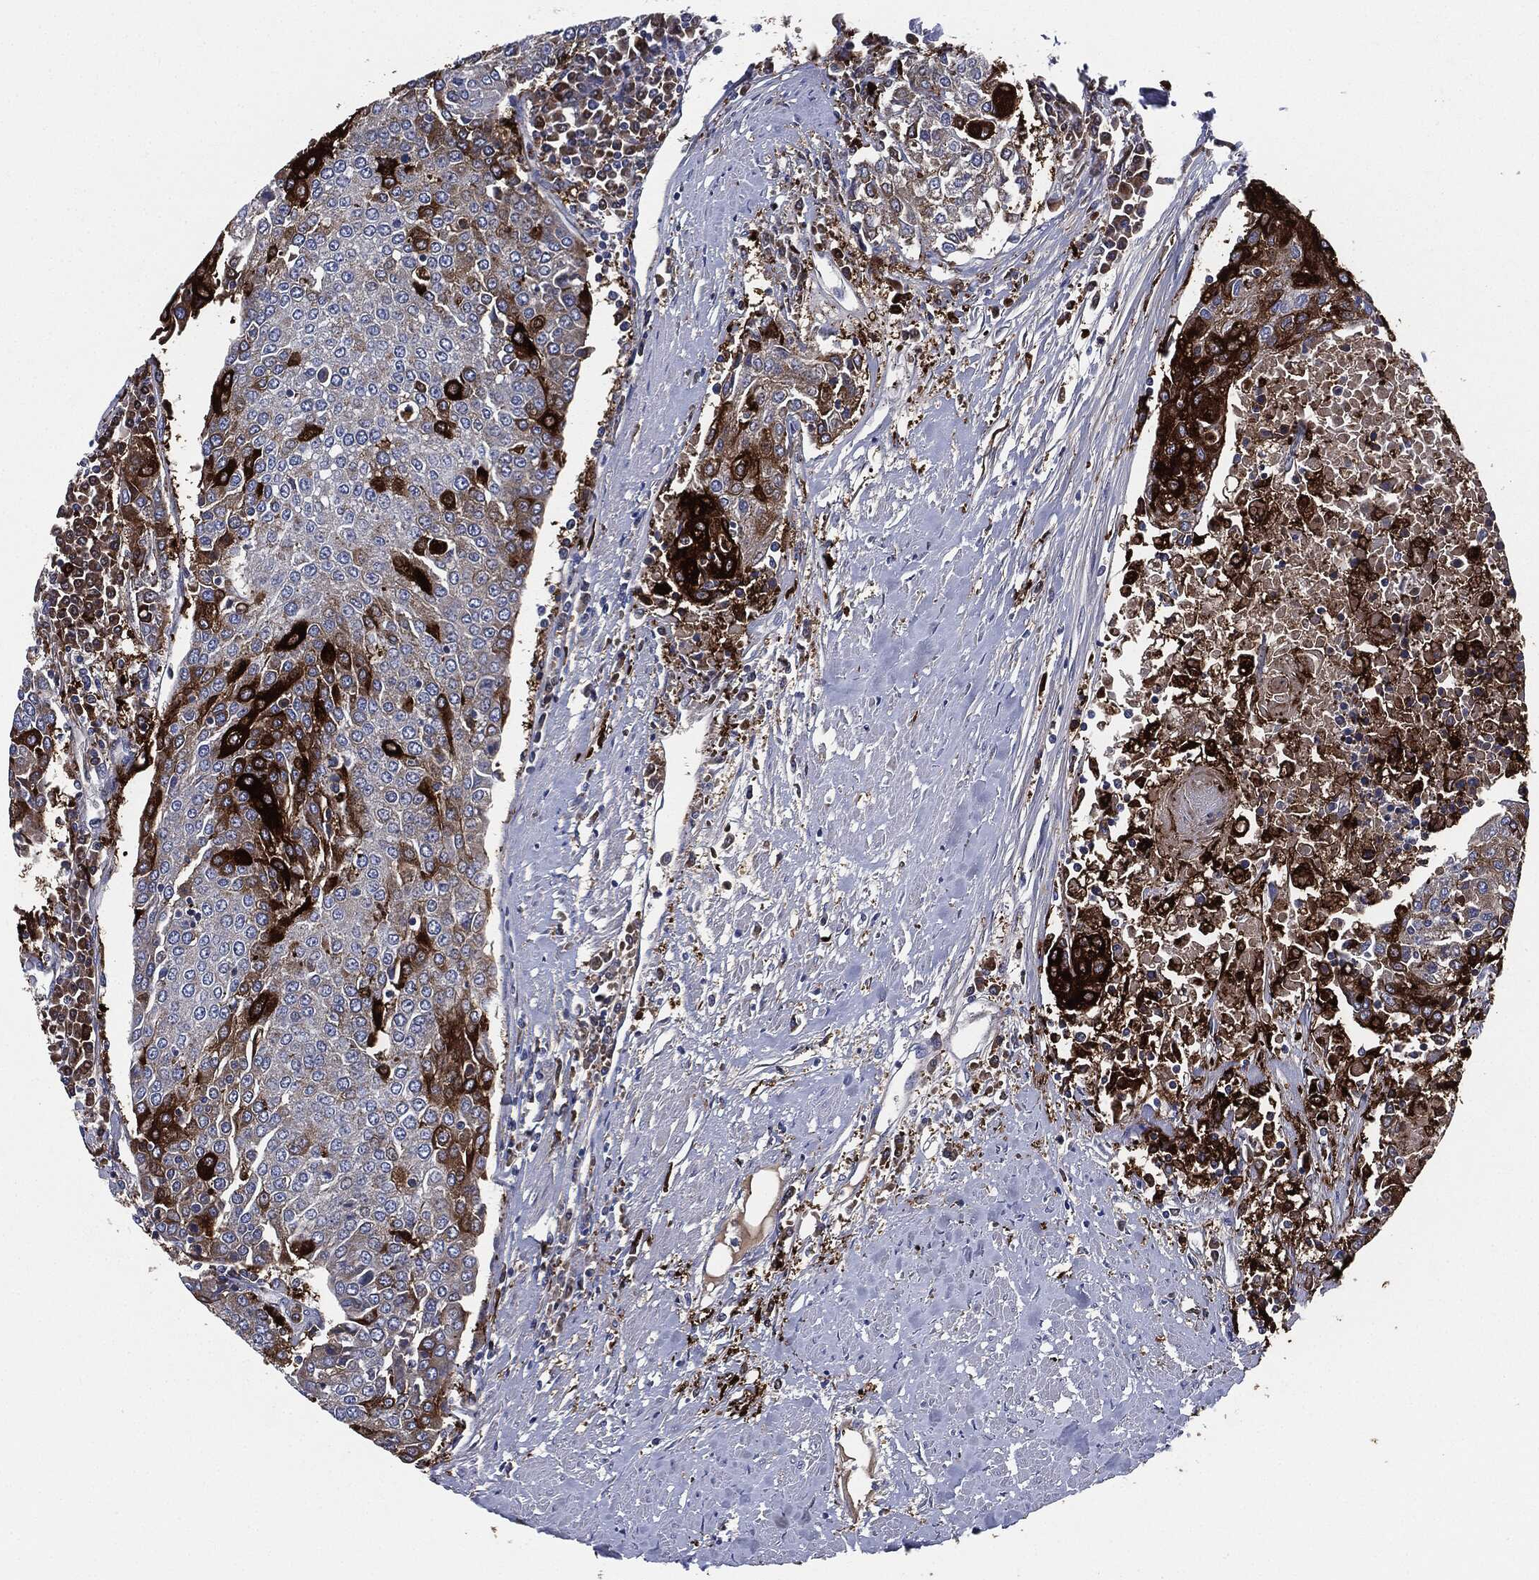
{"staining": {"intensity": "strong", "quantity": "<25%", "location": "cytoplasmic/membranous"}, "tissue": "urothelial cancer", "cell_type": "Tumor cells", "image_type": "cancer", "snomed": [{"axis": "morphology", "description": "Urothelial carcinoma, High grade"}, {"axis": "topography", "description": "Urinary bladder"}], "caption": "Immunohistochemical staining of urothelial carcinoma (high-grade) demonstrates medium levels of strong cytoplasmic/membranous protein positivity in about <25% of tumor cells.", "gene": "TMEM11", "patient": {"sex": "female", "age": 85}}